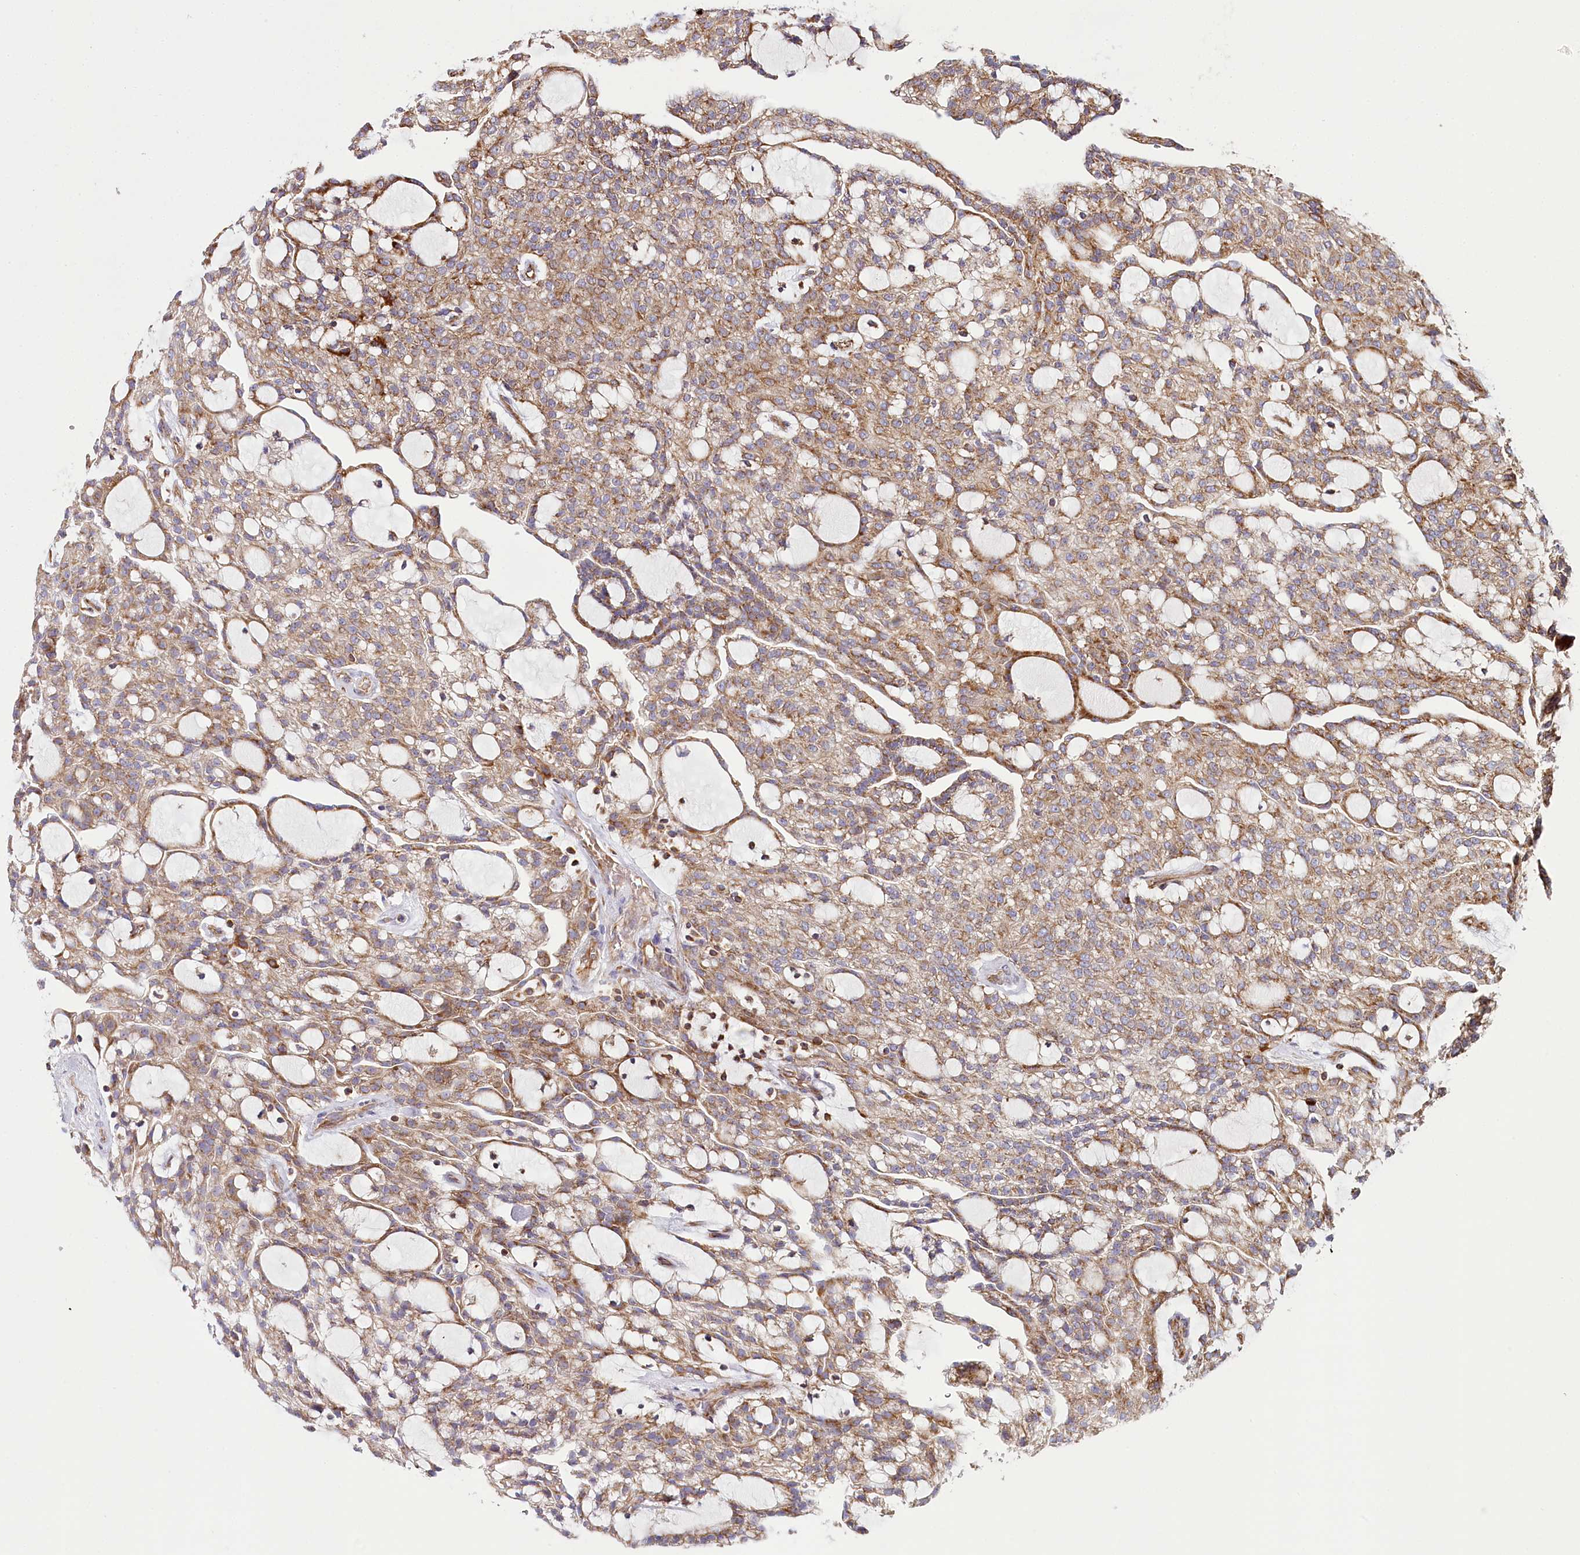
{"staining": {"intensity": "moderate", "quantity": ">75%", "location": "cytoplasmic/membranous"}, "tissue": "renal cancer", "cell_type": "Tumor cells", "image_type": "cancer", "snomed": [{"axis": "morphology", "description": "Adenocarcinoma, NOS"}, {"axis": "topography", "description": "Kidney"}], "caption": "Protein expression analysis of human renal adenocarcinoma reveals moderate cytoplasmic/membranous expression in approximately >75% of tumor cells.", "gene": "THUMPD3", "patient": {"sex": "male", "age": 63}}